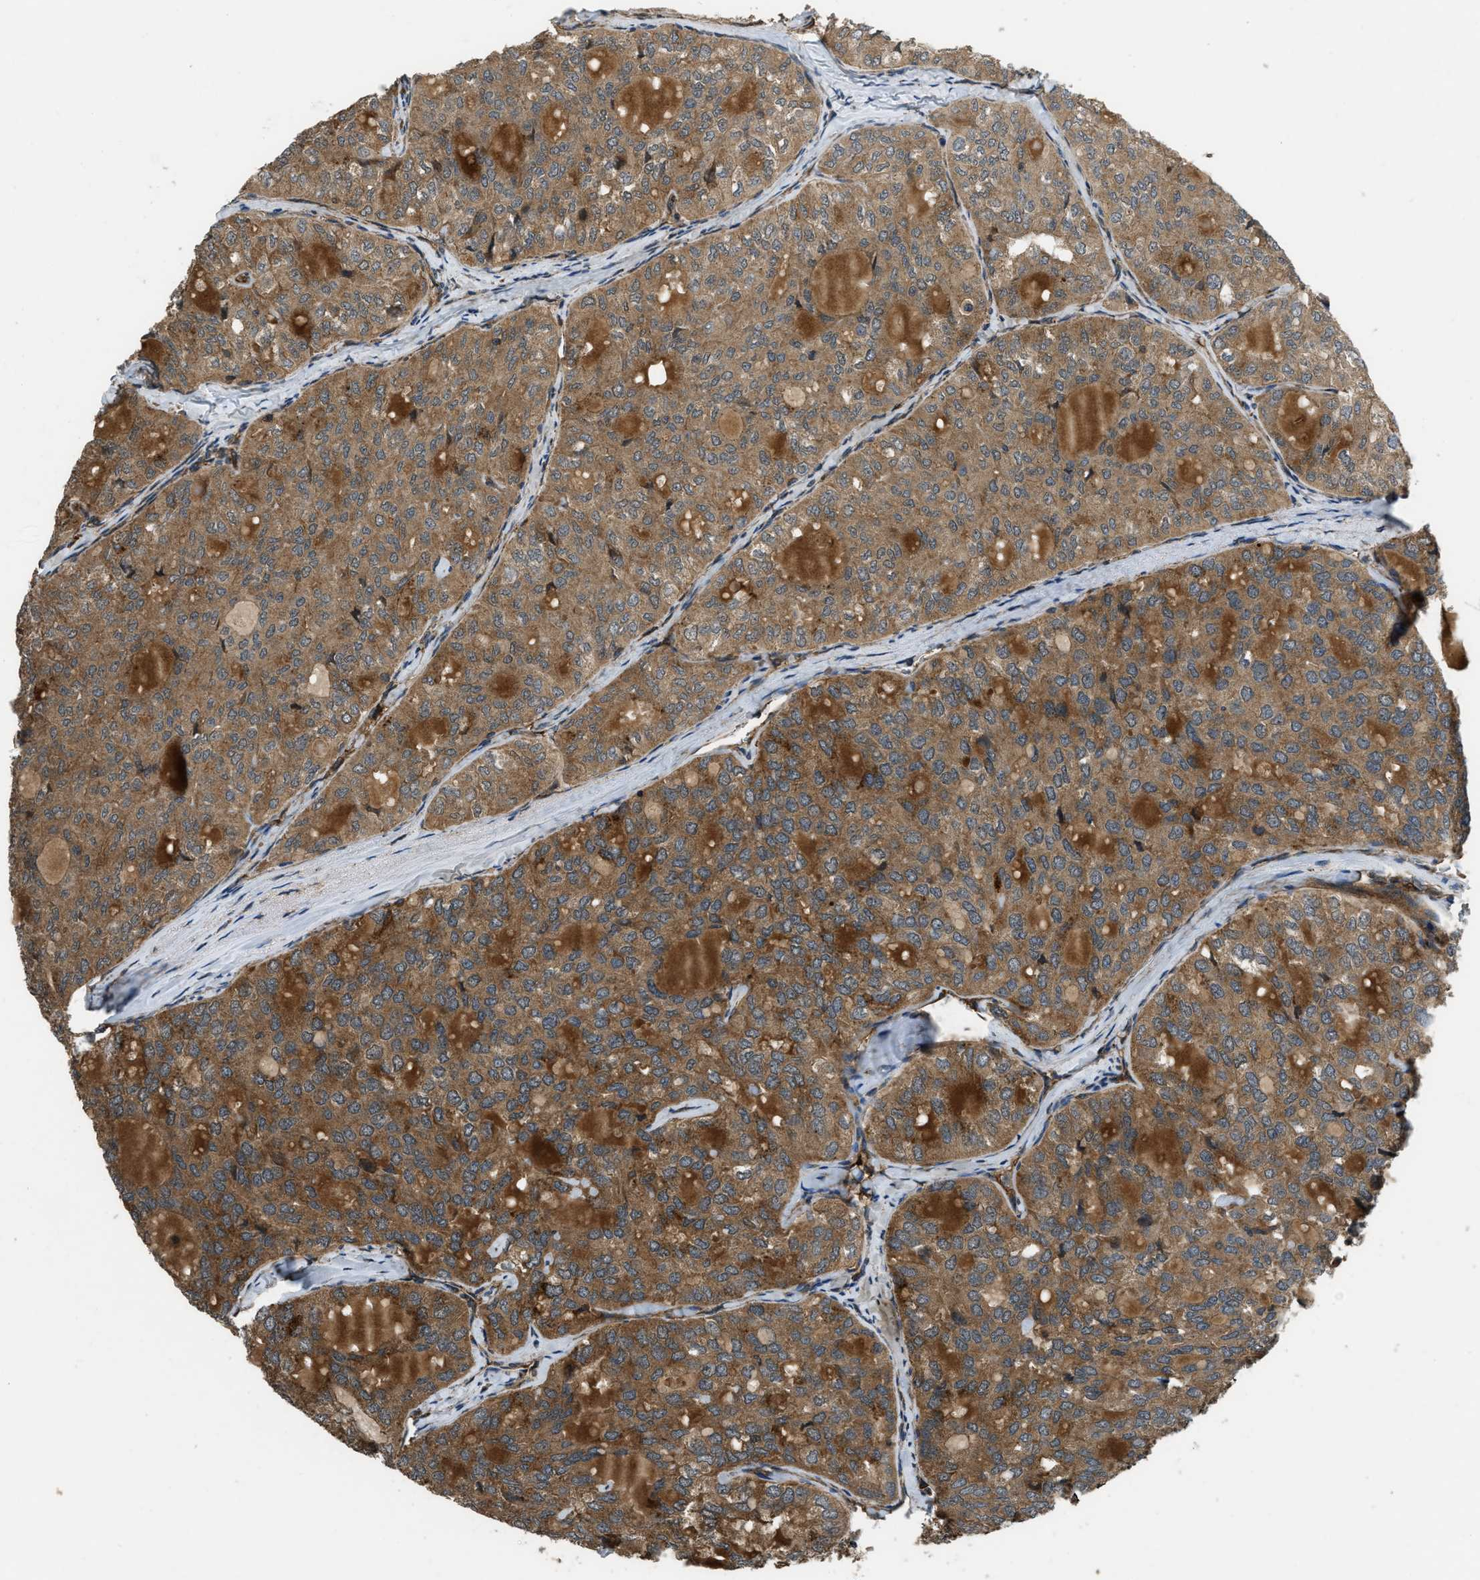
{"staining": {"intensity": "moderate", "quantity": ">75%", "location": "cytoplasmic/membranous"}, "tissue": "thyroid cancer", "cell_type": "Tumor cells", "image_type": "cancer", "snomed": [{"axis": "morphology", "description": "Follicular adenoma carcinoma, NOS"}, {"axis": "topography", "description": "Thyroid gland"}], "caption": "Thyroid cancer was stained to show a protein in brown. There is medium levels of moderate cytoplasmic/membranous expression in about >75% of tumor cells. The protein of interest is stained brown, and the nuclei are stained in blue (DAB IHC with brightfield microscopy, high magnification).", "gene": "GGH", "patient": {"sex": "male", "age": 75}}